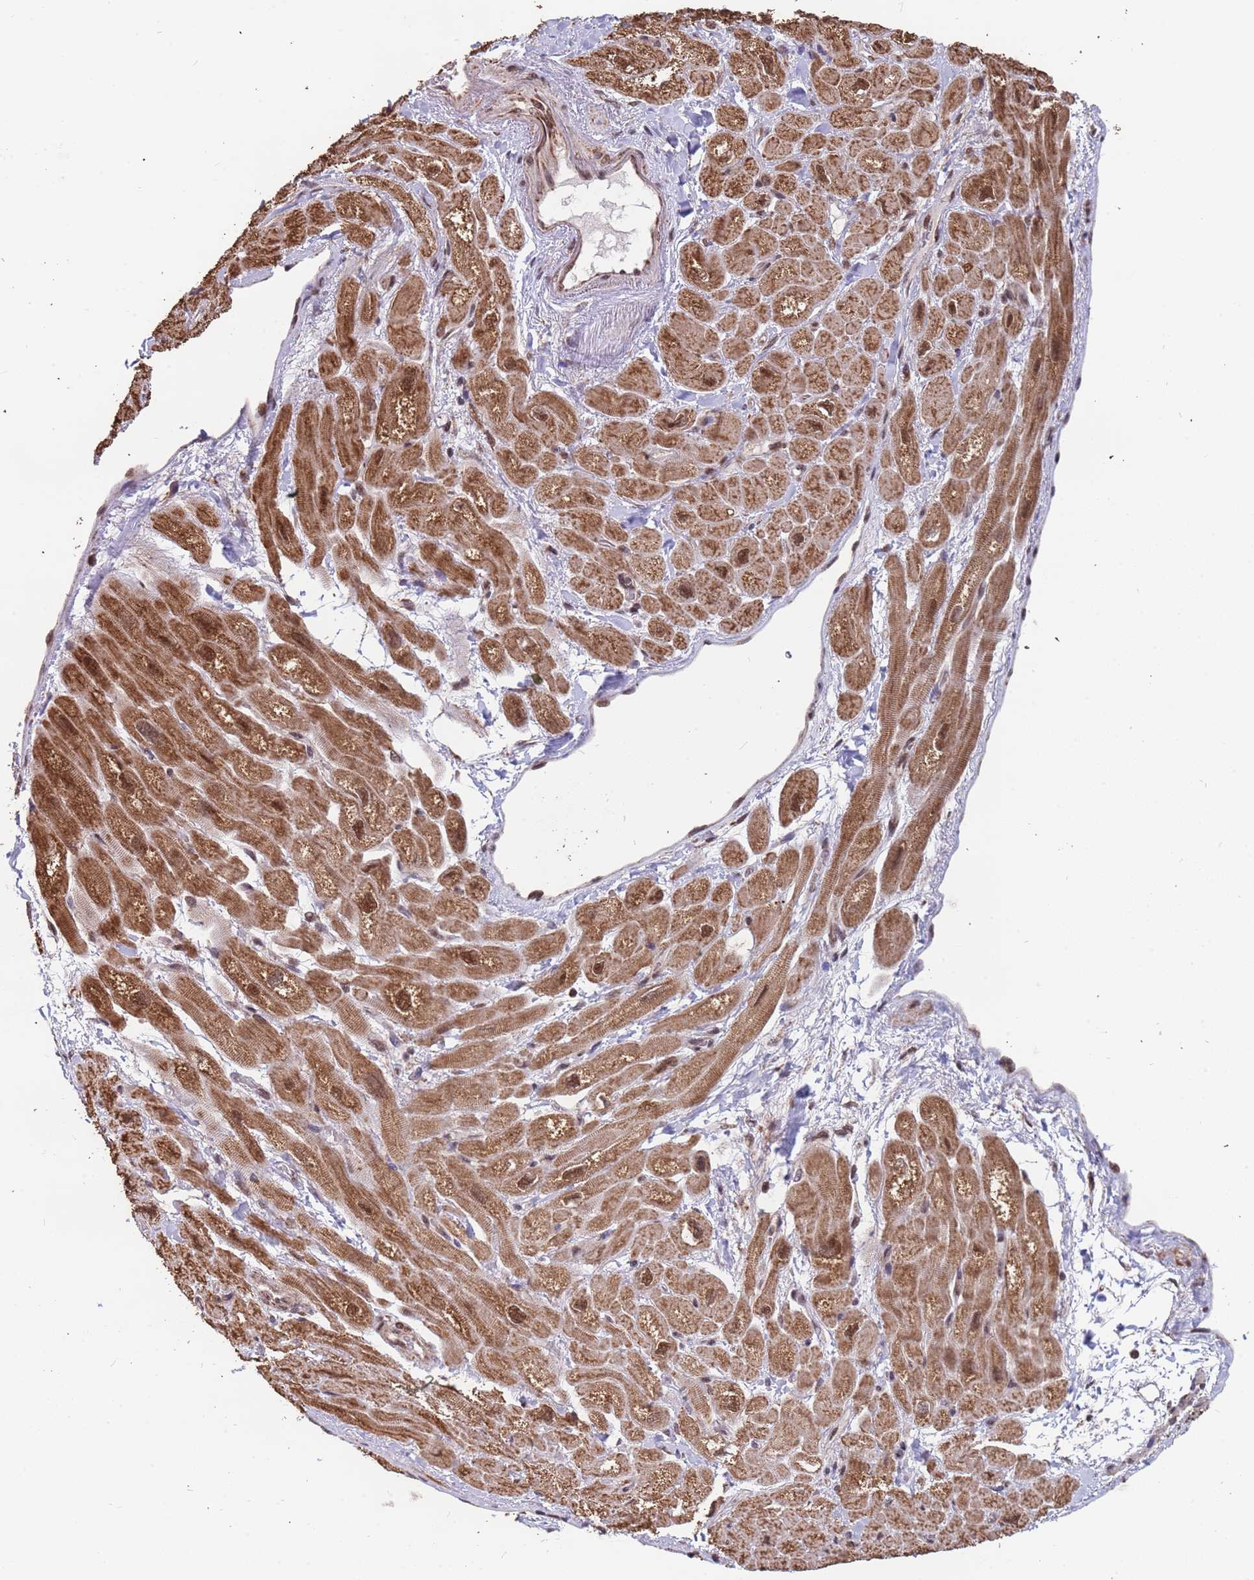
{"staining": {"intensity": "moderate", "quantity": "25%-75%", "location": "cytoplasmic/membranous,nuclear"}, "tissue": "heart muscle", "cell_type": "Cardiomyocytes", "image_type": "normal", "snomed": [{"axis": "morphology", "description": "Normal tissue, NOS"}, {"axis": "topography", "description": "Heart"}], "caption": "Moderate cytoplasmic/membranous,nuclear protein expression is identified in about 25%-75% of cardiomyocytes in heart muscle.", "gene": "DENND2B", "patient": {"sex": "male", "age": 65}}